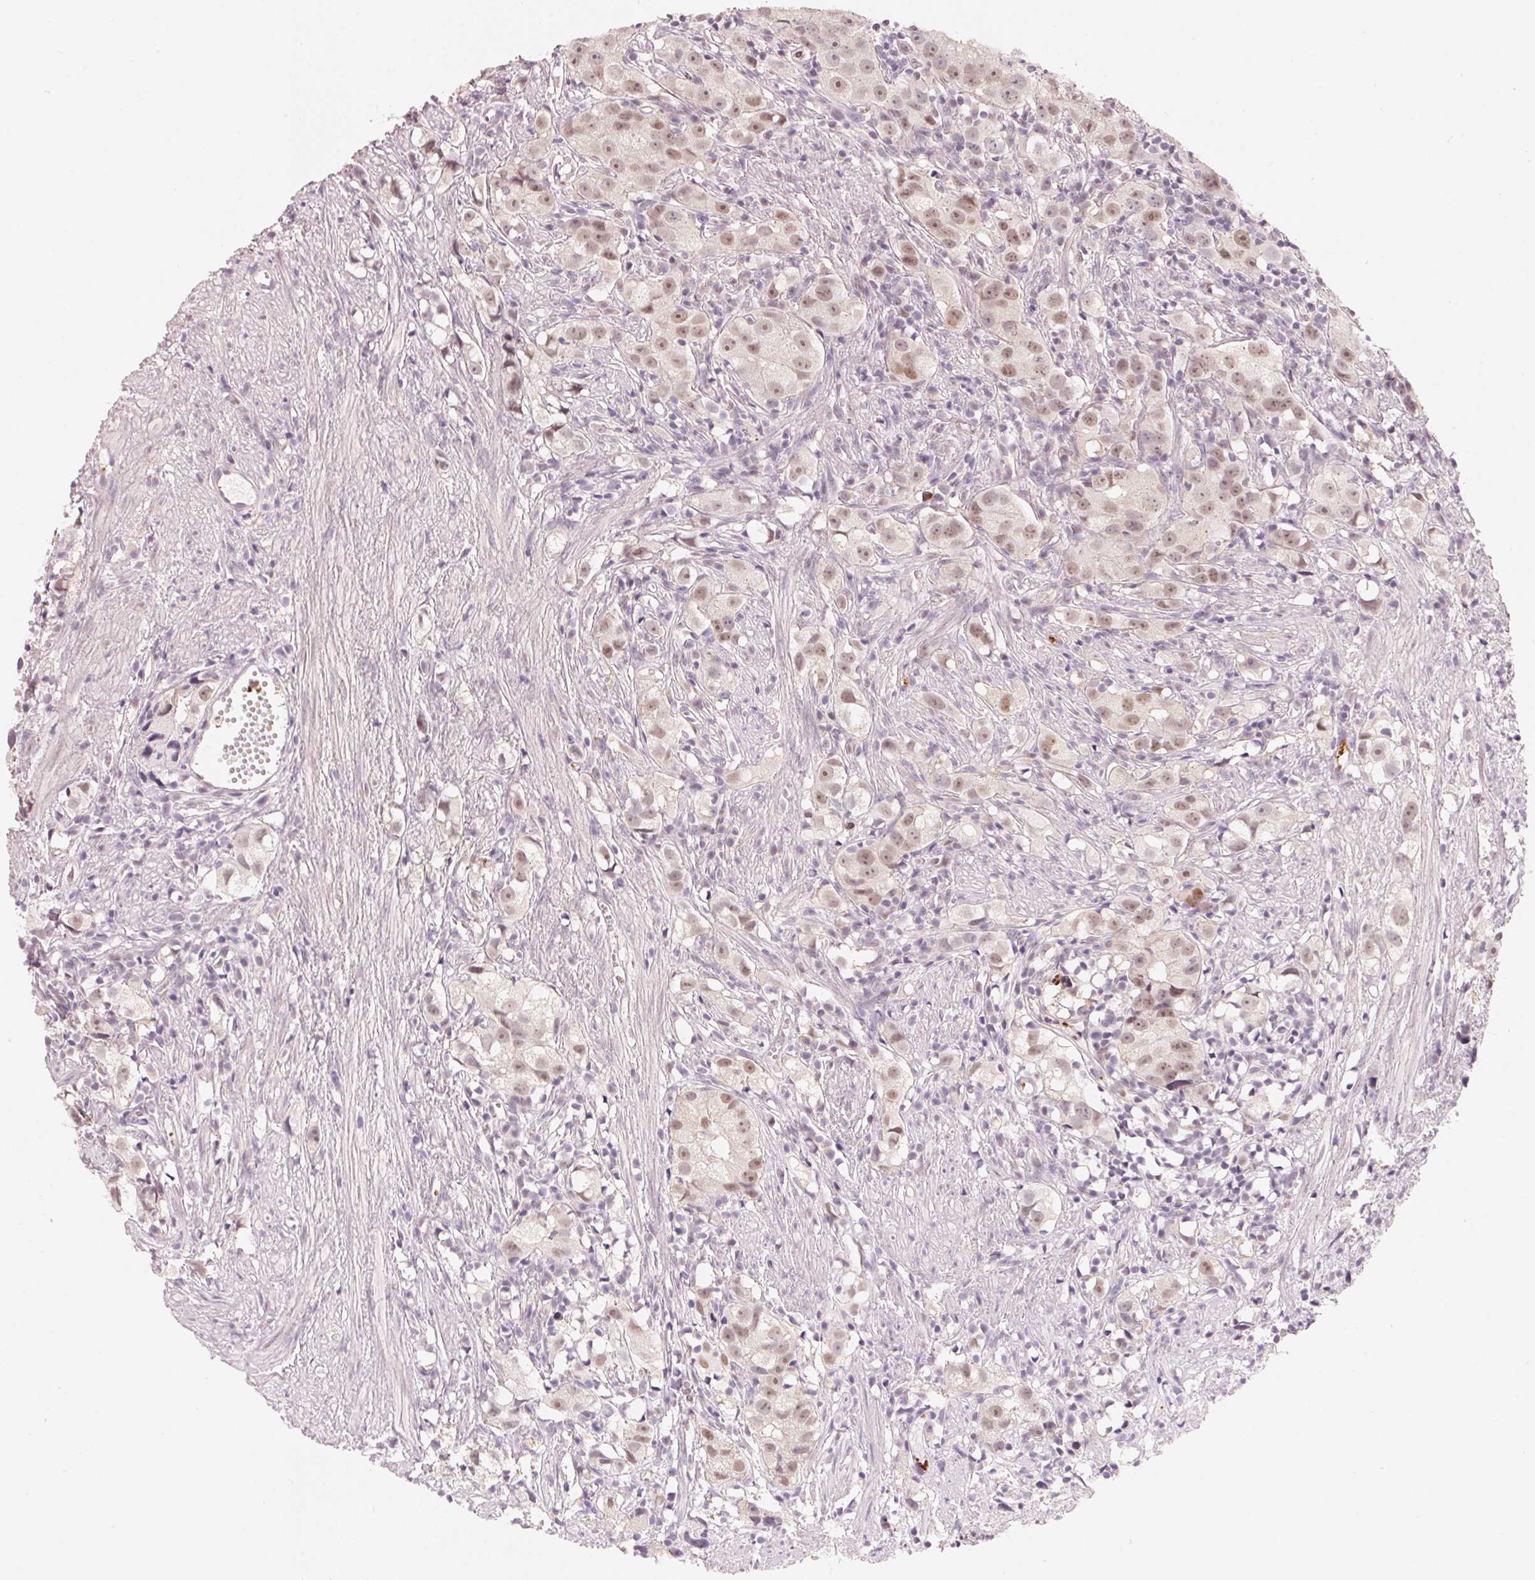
{"staining": {"intensity": "weak", "quantity": "25%-75%", "location": "nuclear"}, "tissue": "prostate cancer", "cell_type": "Tumor cells", "image_type": "cancer", "snomed": [{"axis": "morphology", "description": "Adenocarcinoma, High grade"}, {"axis": "topography", "description": "Prostate"}], "caption": "DAB immunohistochemical staining of high-grade adenocarcinoma (prostate) exhibits weak nuclear protein staining in approximately 25%-75% of tumor cells.", "gene": "ARHGAP22", "patient": {"sex": "male", "age": 68}}